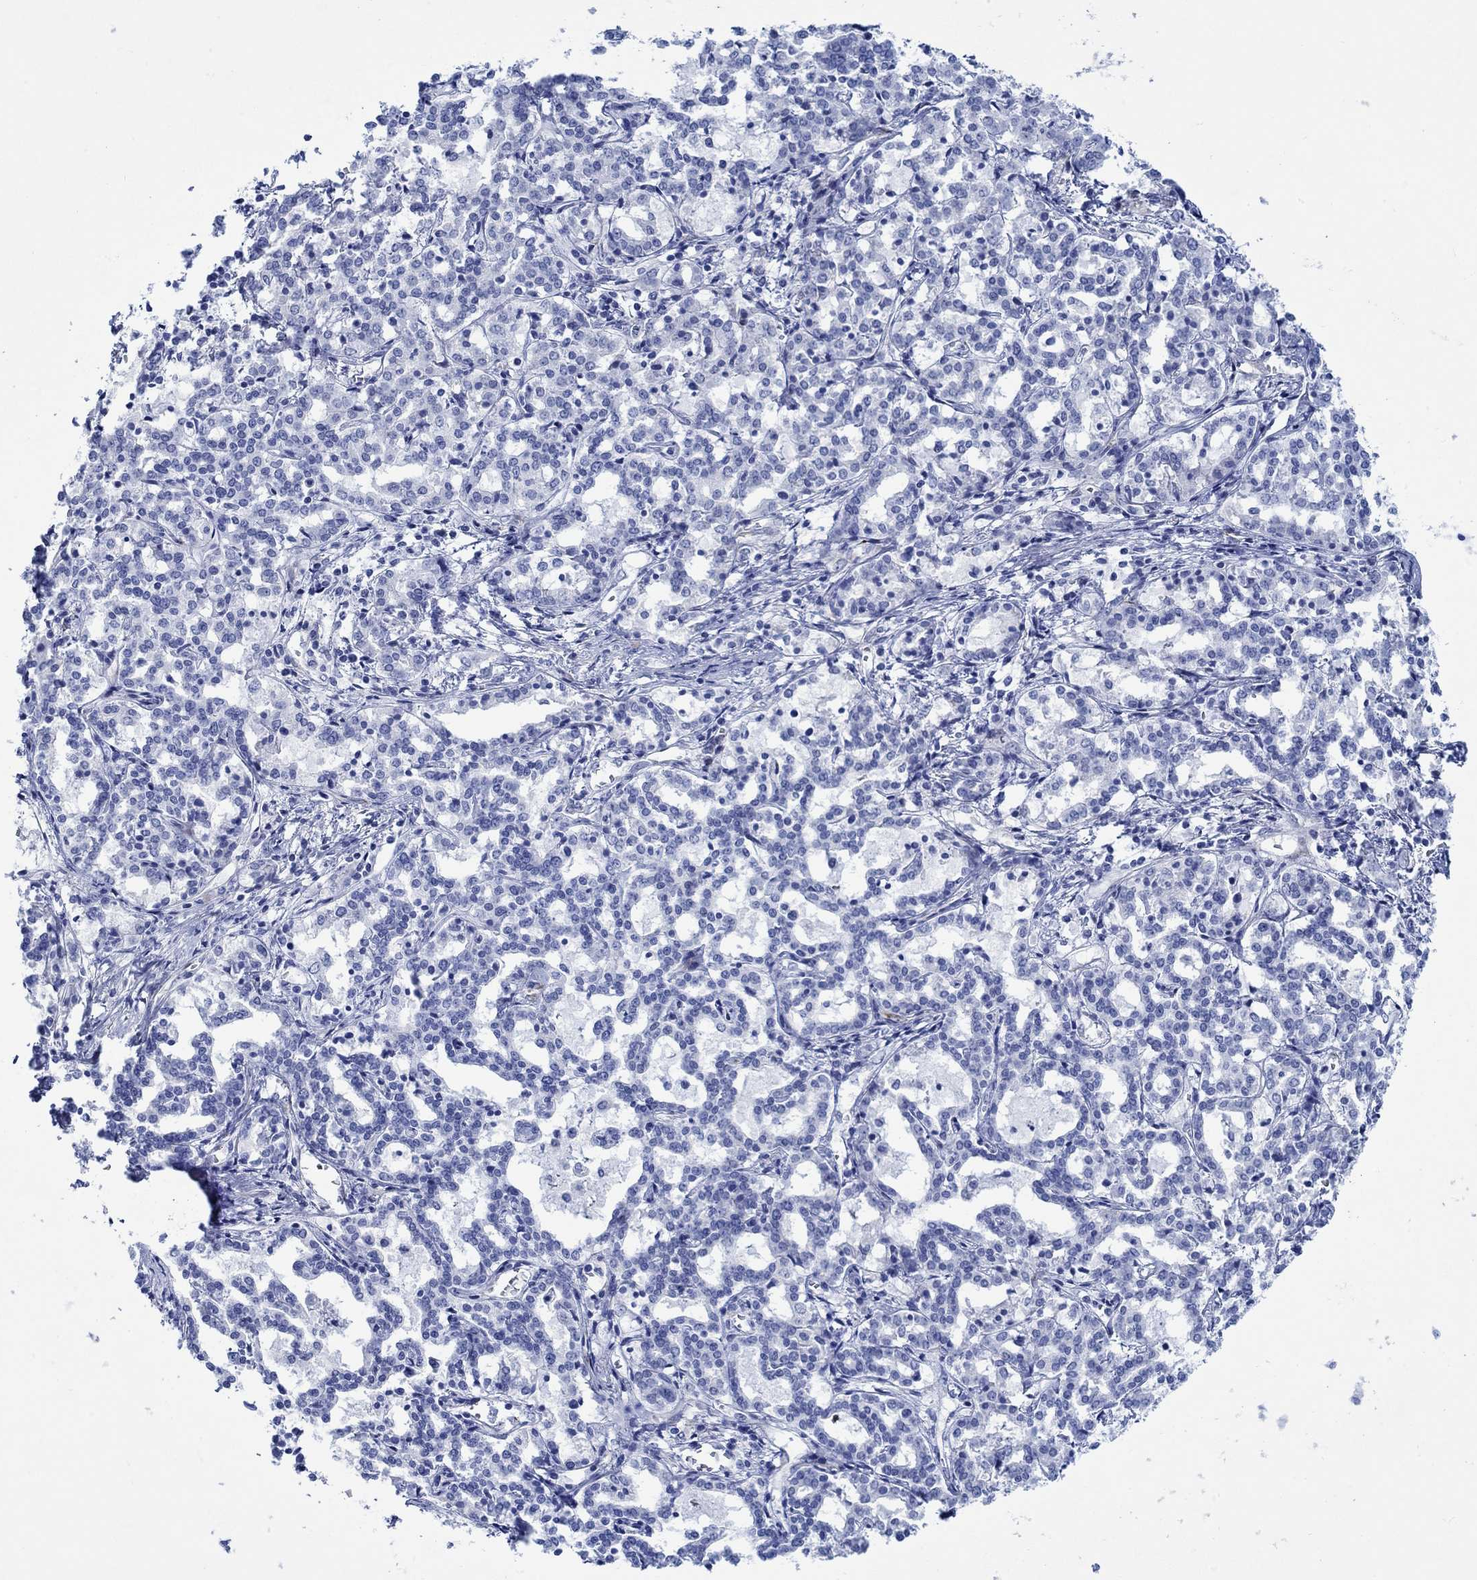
{"staining": {"intensity": "negative", "quantity": "none", "location": "none"}, "tissue": "liver cancer", "cell_type": "Tumor cells", "image_type": "cancer", "snomed": [{"axis": "morphology", "description": "Cholangiocarcinoma"}, {"axis": "topography", "description": "Liver"}], "caption": "Tumor cells are negative for protein expression in human liver cancer.", "gene": "KSR2", "patient": {"sex": "female", "age": 47}}